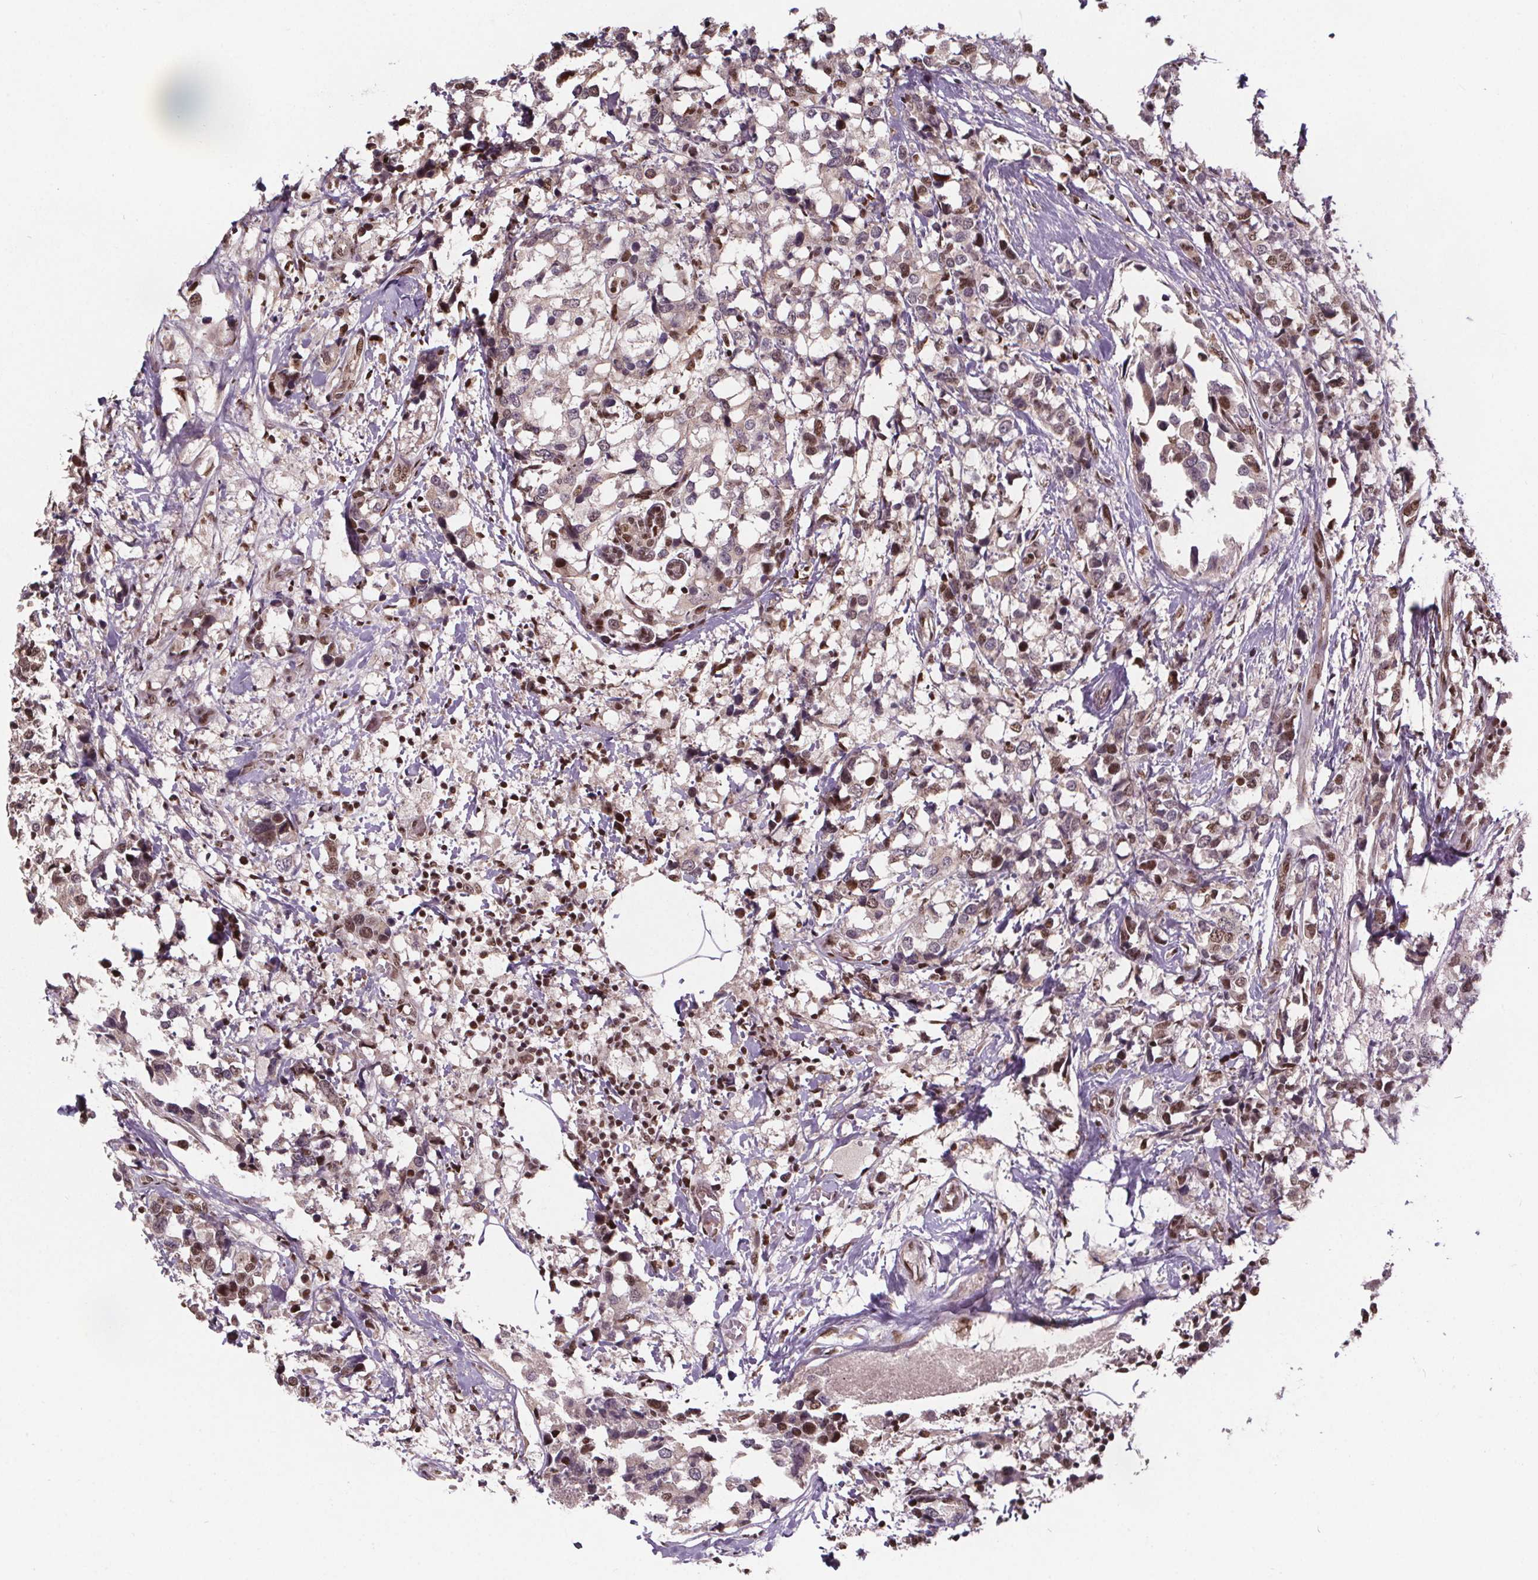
{"staining": {"intensity": "moderate", "quantity": ">75%", "location": "nuclear"}, "tissue": "breast cancer", "cell_type": "Tumor cells", "image_type": "cancer", "snomed": [{"axis": "morphology", "description": "Lobular carcinoma"}, {"axis": "topography", "description": "Breast"}], "caption": "Immunohistochemistry (IHC) (DAB) staining of human lobular carcinoma (breast) shows moderate nuclear protein staining in about >75% of tumor cells. (DAB (3,3'-diaminobenzidine) IHC, brown staining for protein, blue staining for nuclei).", "gene": "JARID2", "patient": {"sex": "female", "age": 59}}